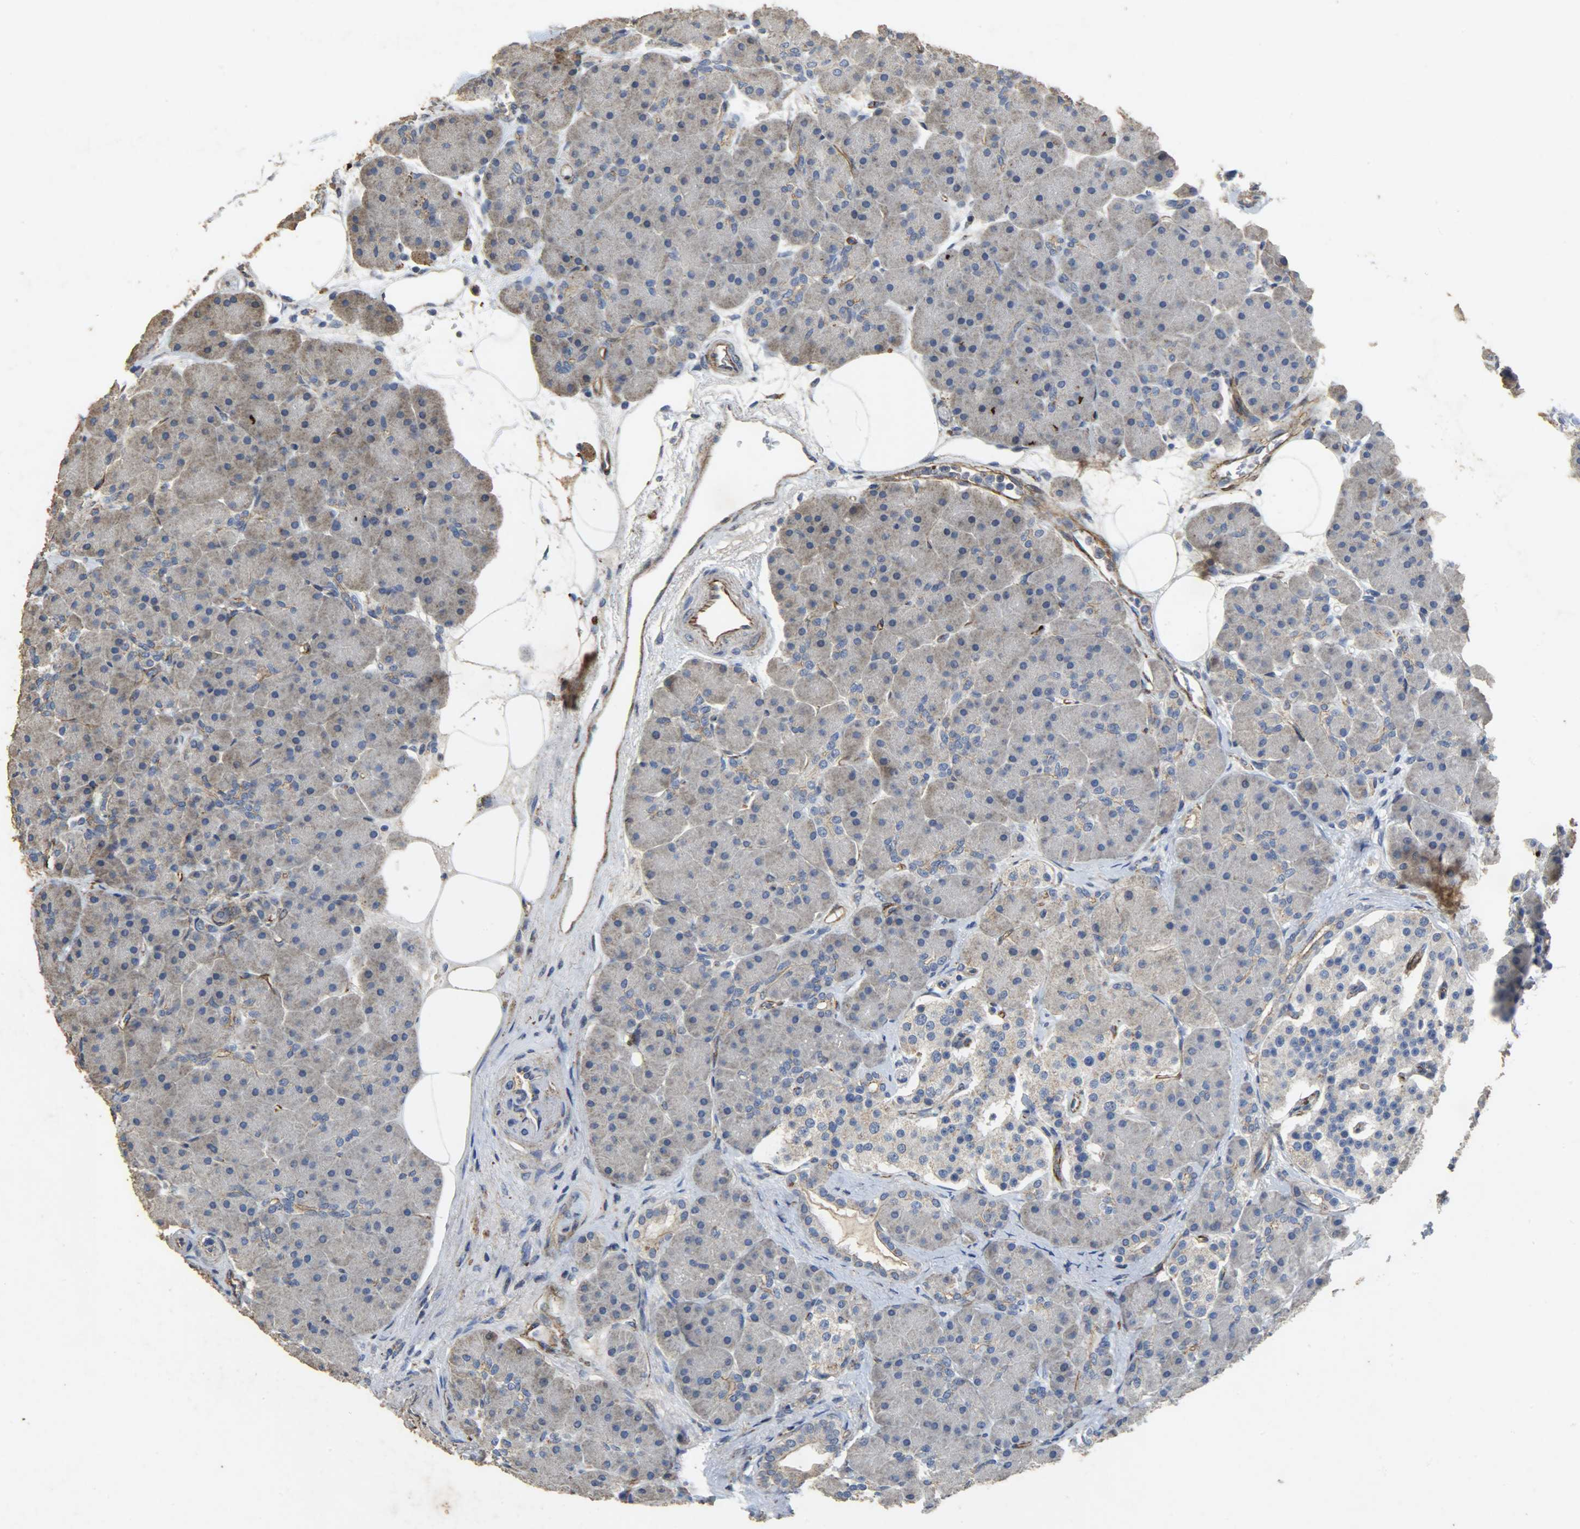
{"staining": {"intensity": "moderate", "quantity": ">75%", "location": "cytoplasmic/membranous"}, "tissue": "pancreas", "cell_type": "Exocrine glandular cells", "image_type": "normal", "snomed": [{"axis": "morphology", "description": "Normal tissue, NOS"}, {"axis": "topography", "description": "Pancreas"}], "caption": "High-power microscopy captured an immunohistochemistry (IHC) micrograph of unremarkable pancreas, revealing moderate cytoplasmic/membranous staining in about >75% of exocrine glandular cells. Using DAB (brown) and hematoxylin (blue) stains, captured at high magnification using brightfield microscopy.", "gene": "TPM4", "patient": {"sex": "male", "age": 66}}